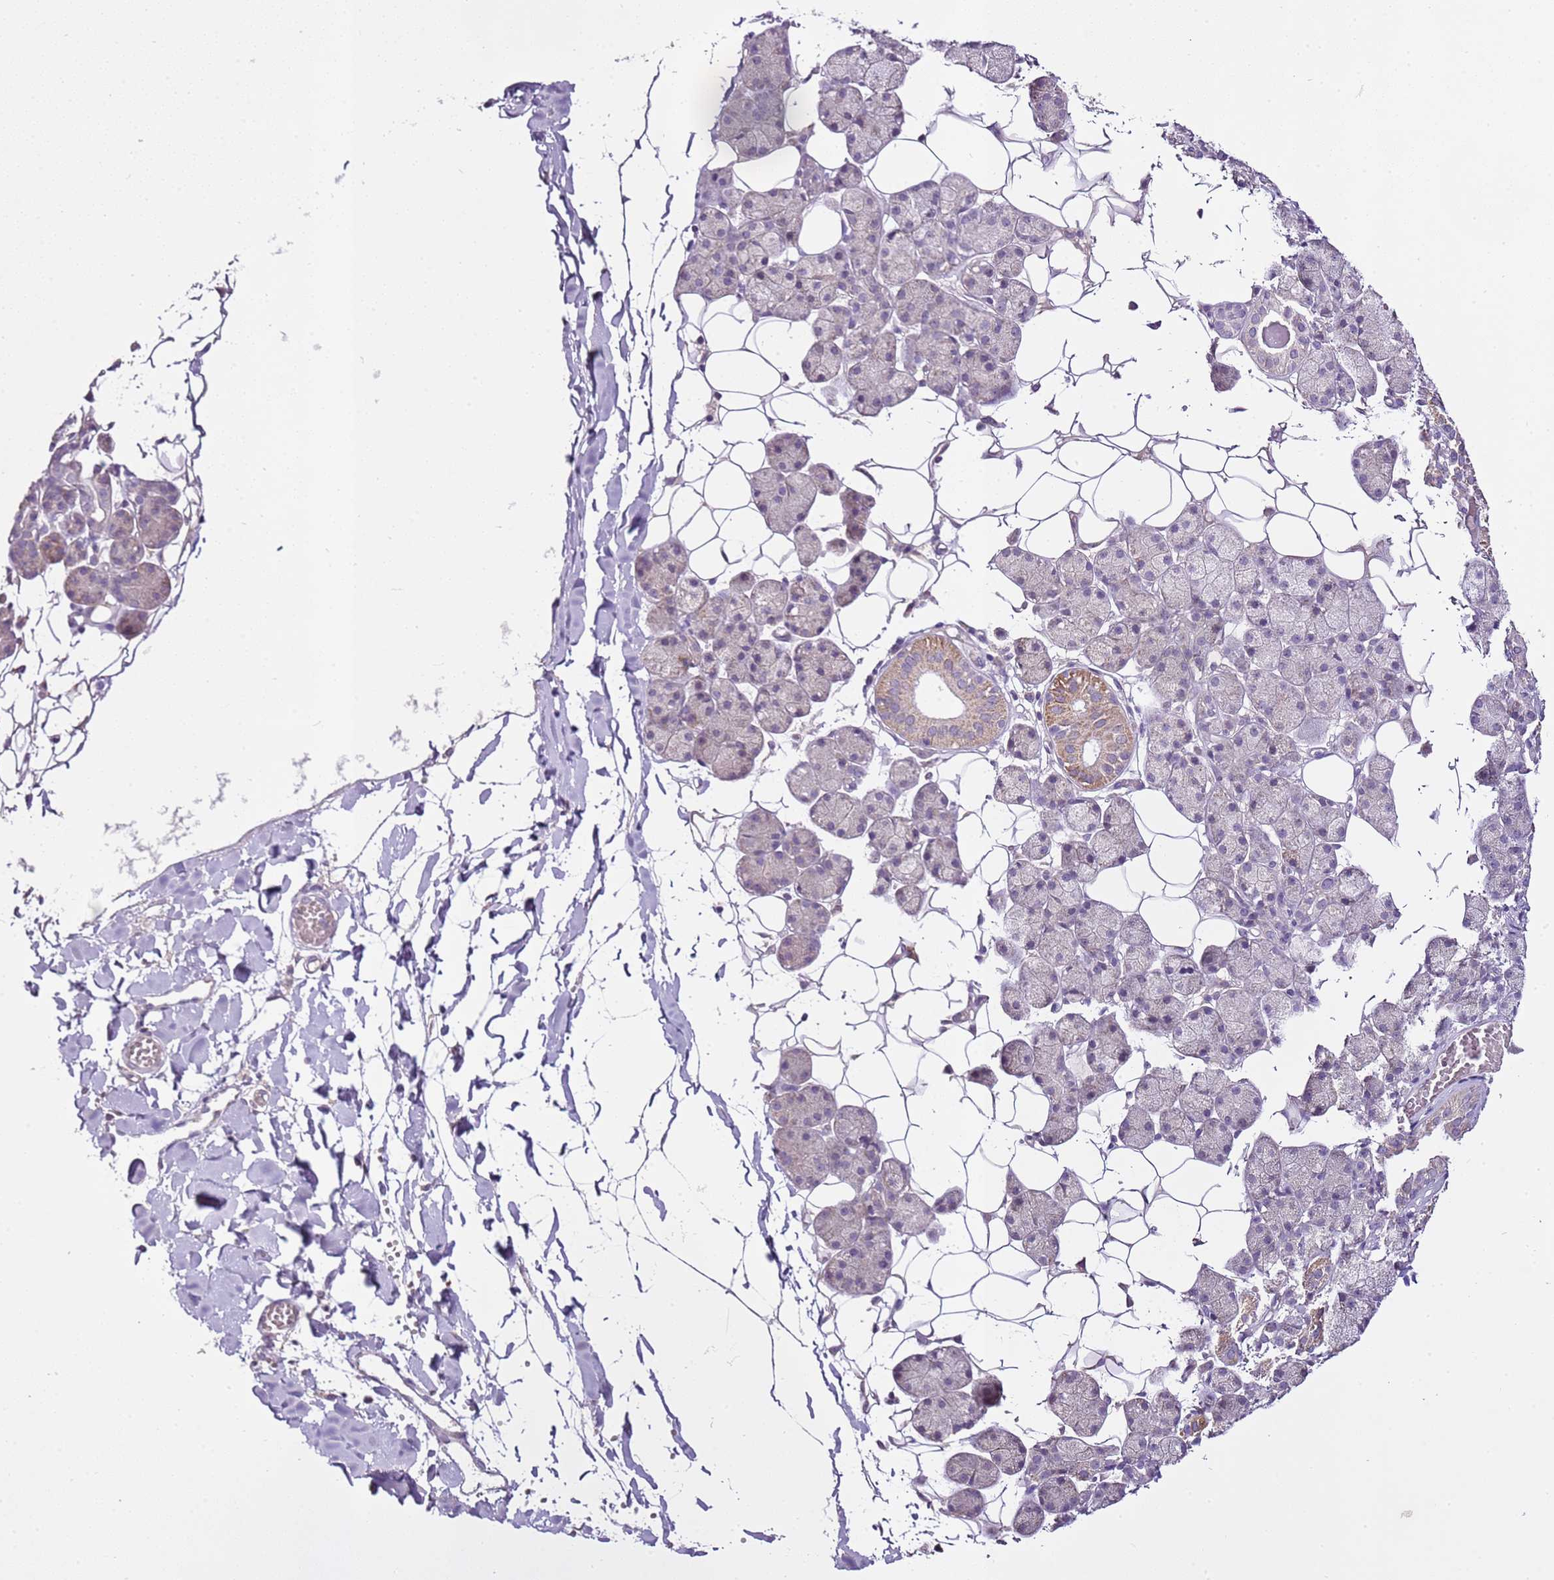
{"staining": {"intensity": "moderate", "quantity": "<25%", "location": "cytoplasmic/membranous"}, "tissue": "salivary gland", "cell_type": "Glandular cells", "image_type": "normal", "snomed": [{"axis": "morphology", "description": "Normal tissue, NOS"}, {"axis": "topography", "description": "Salivary gland"}], "caption": "DAB immunohistochemical staining of unremarkable salivary gland demonstrates moderate cytoplasmic/membranous protein positivity in about <25% of glandular cells.", "gene": "CMKLR1", "patient": {"sex": "female", "age": 33}}